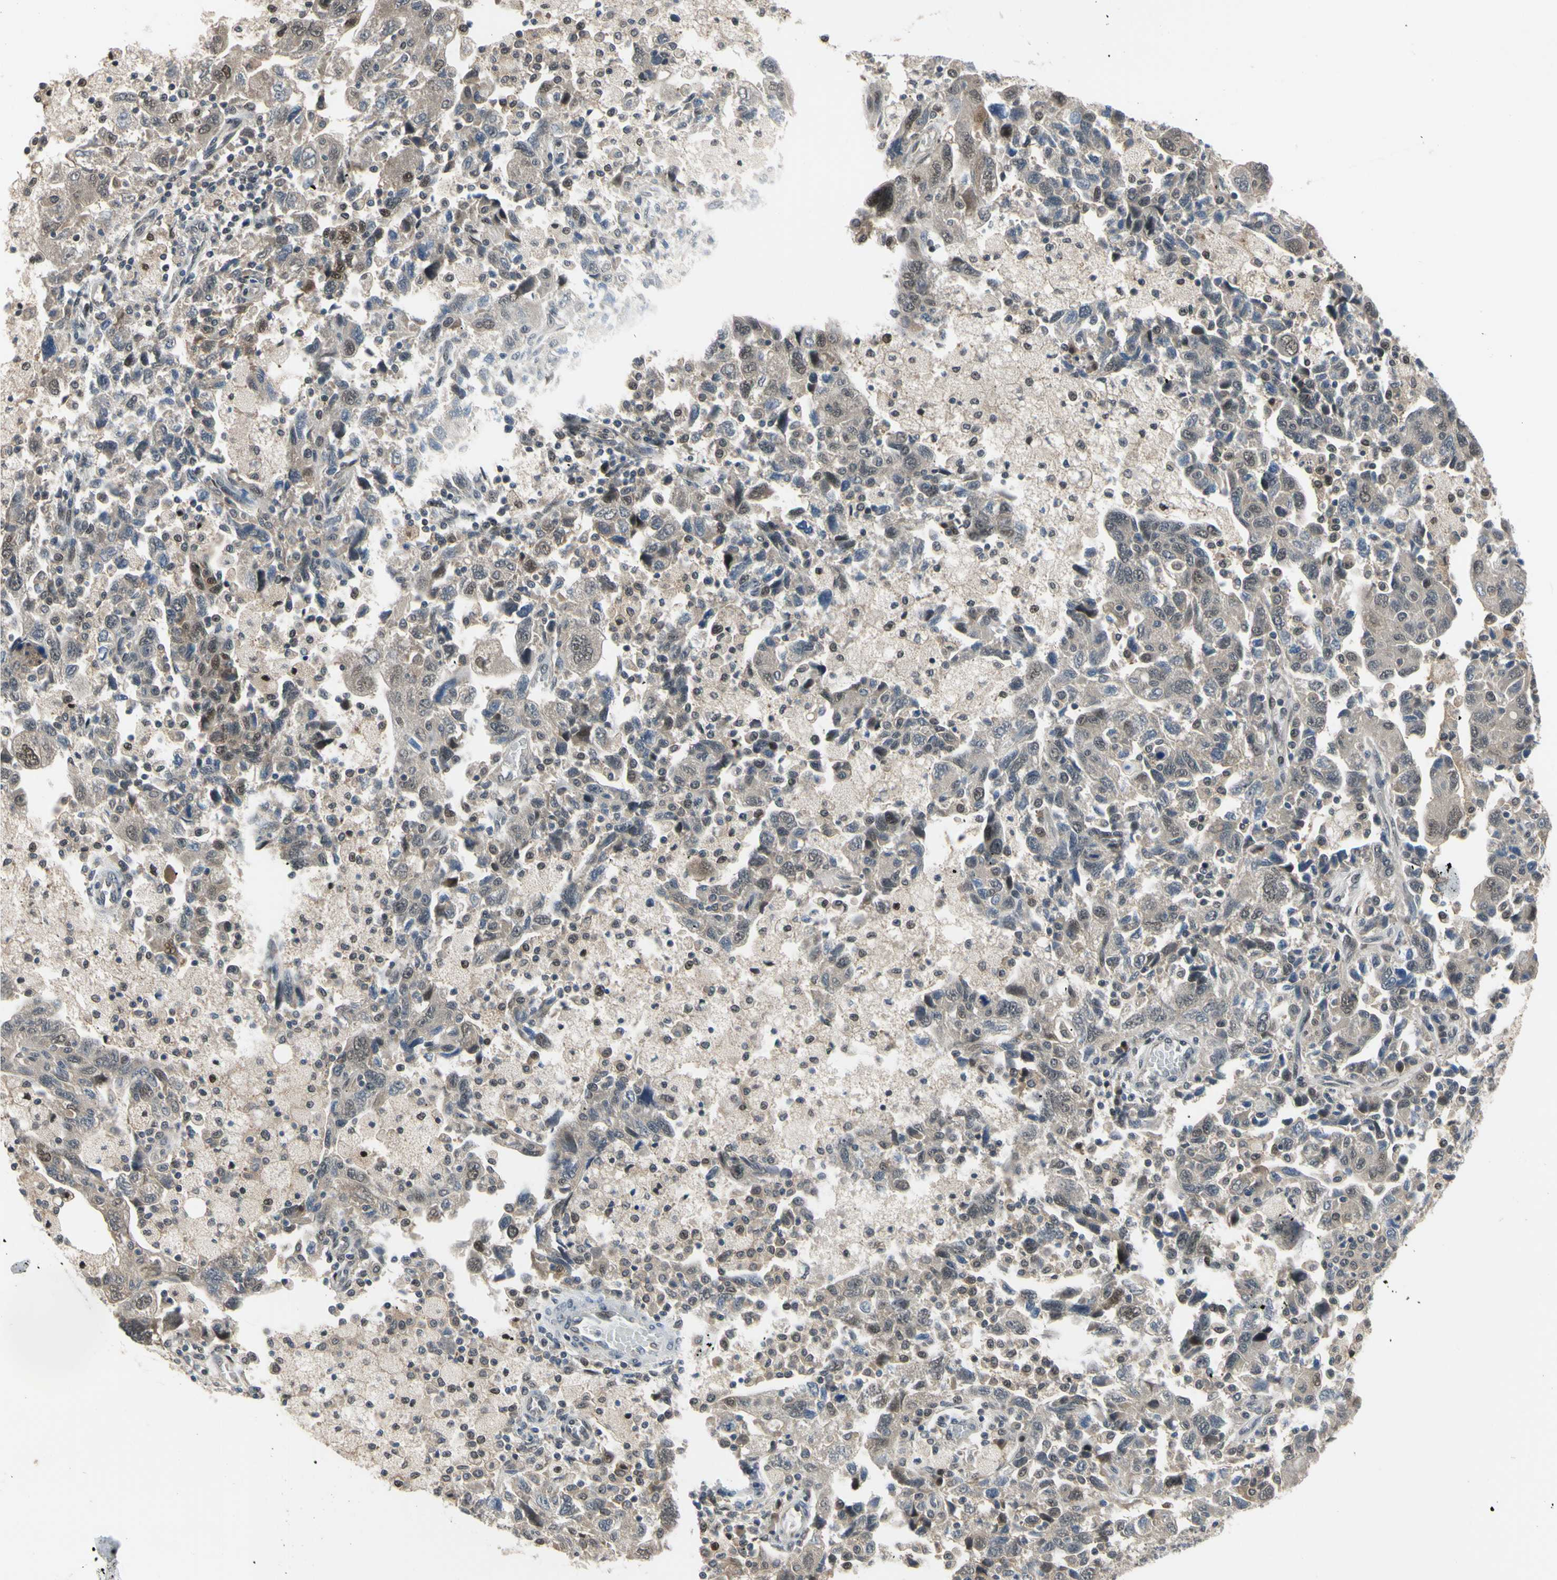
{"staining": {"intensity": "weak", "quantity": ">75%", "location": "cytoplasmic/membranous,nuclear"}, "tissue": "ovarian cancer", "cell_type": "Tumor cells", "image_type": "cancer", "snomed": [{"axis": "morphology", "description": "Carcinoma, NOS"}, {"axis": "morphology", "description": "Cystadenocarcinoma, serous, NOS"}, {"axis": "topography", "description": "Ovary"}], "caption": "Weak cytoplasmic/membranous and nuclear staining for a protein is appreciated in about >75% of tumor cells of serous cystadenocarcinoma (ovarian) using immunohistochemistry (IHC).", "gene": "HSPA4", "patient": {"sex": "female", "age": 69}}